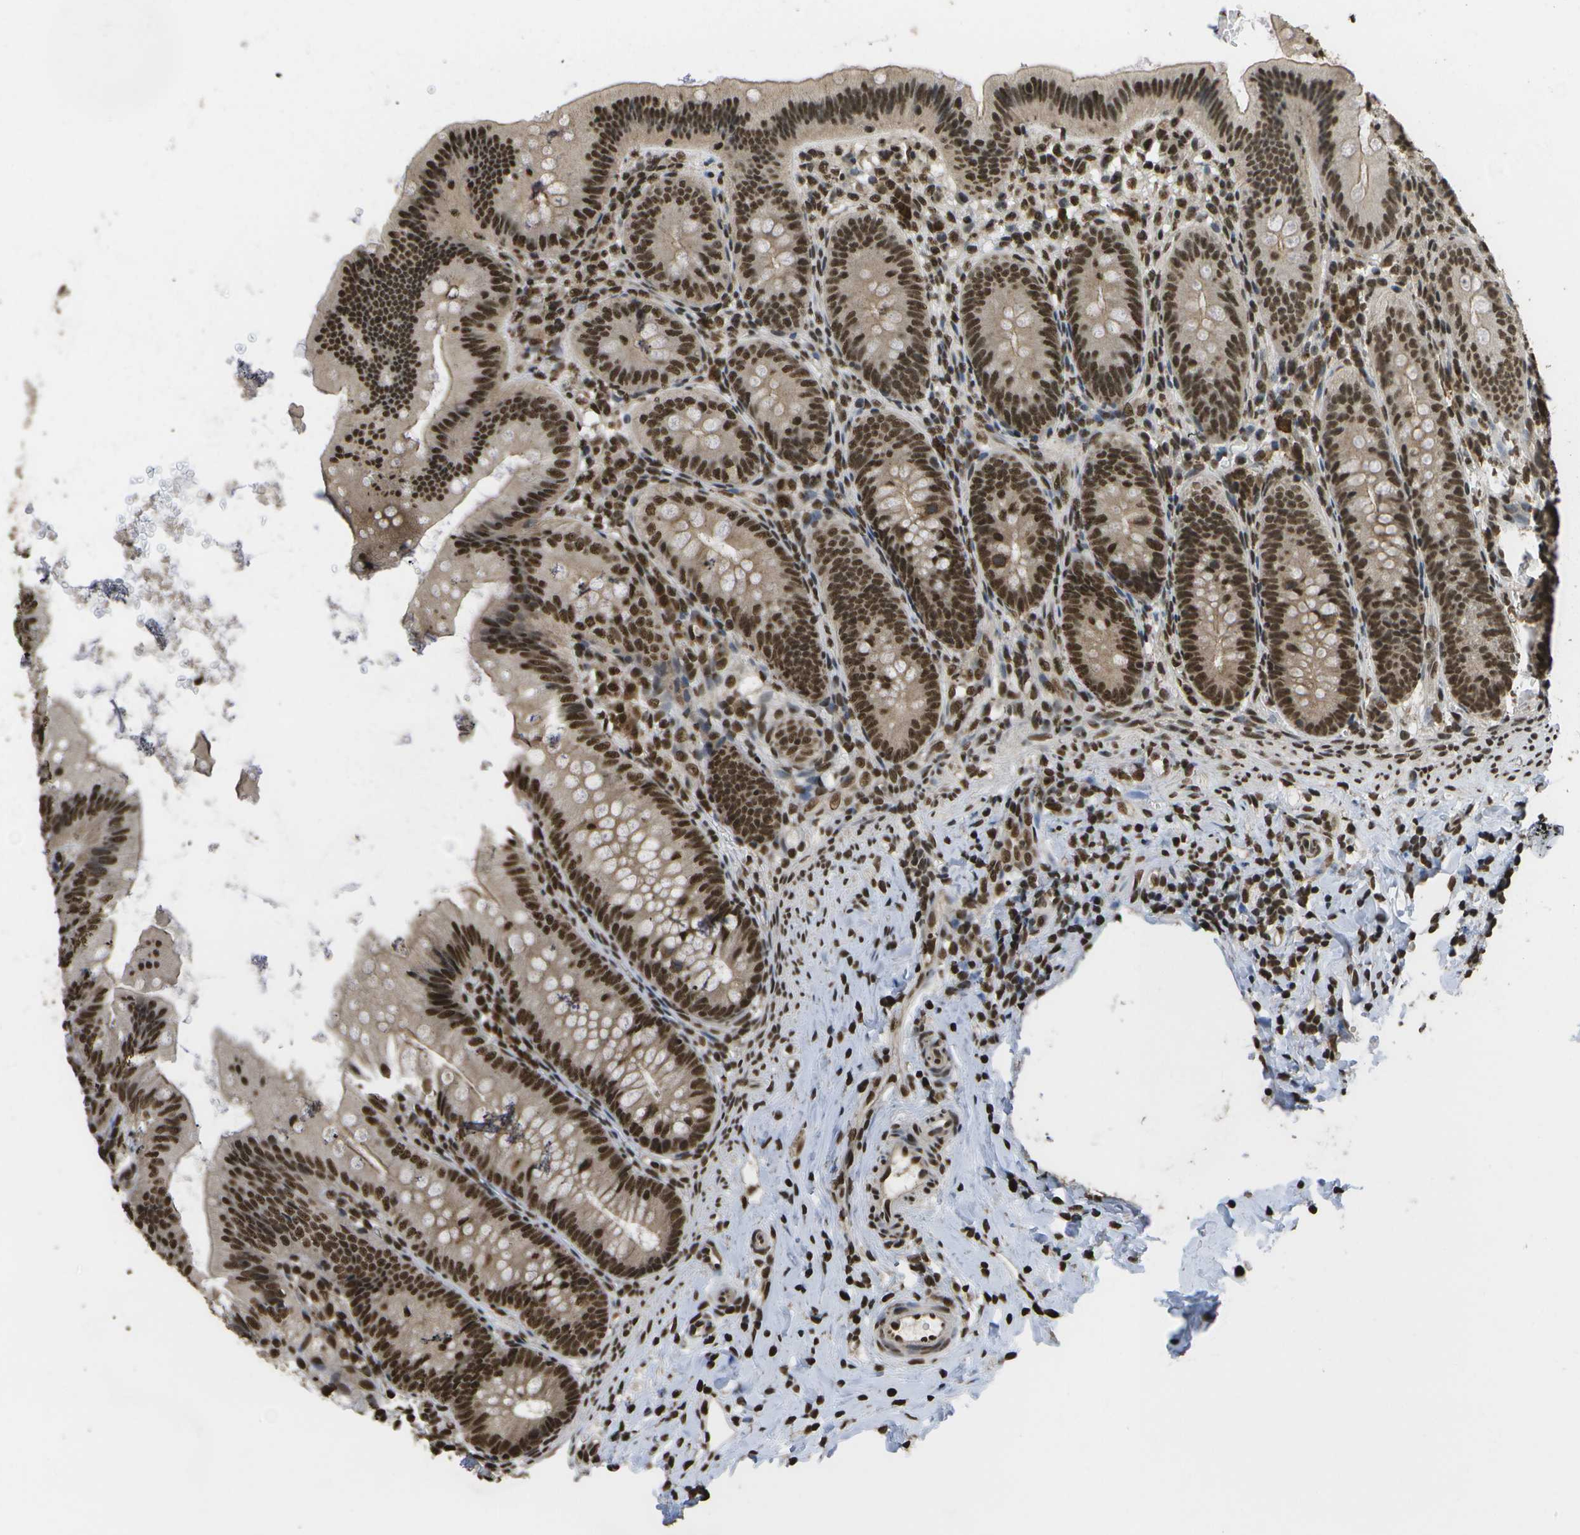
{"staining": {"intensity": "strong", "quantity": ">75%", "location": "cytoplasmic/membranous,nuclear"}, "tissue": "appendix", "cell_type": "Glandular cells", "image_type": "normal", "snomed": [{"axis": "morphology", "description": "Normal tissue, NOS"}, {"axis": "topography", "description": "Appendix"}], "caption": "This photomicrograph shows immunohistochemistry staining of normal human appendix, with high strong cytoplasmic/membranous,nuclear staining in approximately >75% of glandular cells.", "gene": "SPEN", "patient": {"sex": "male", "age": 1}}